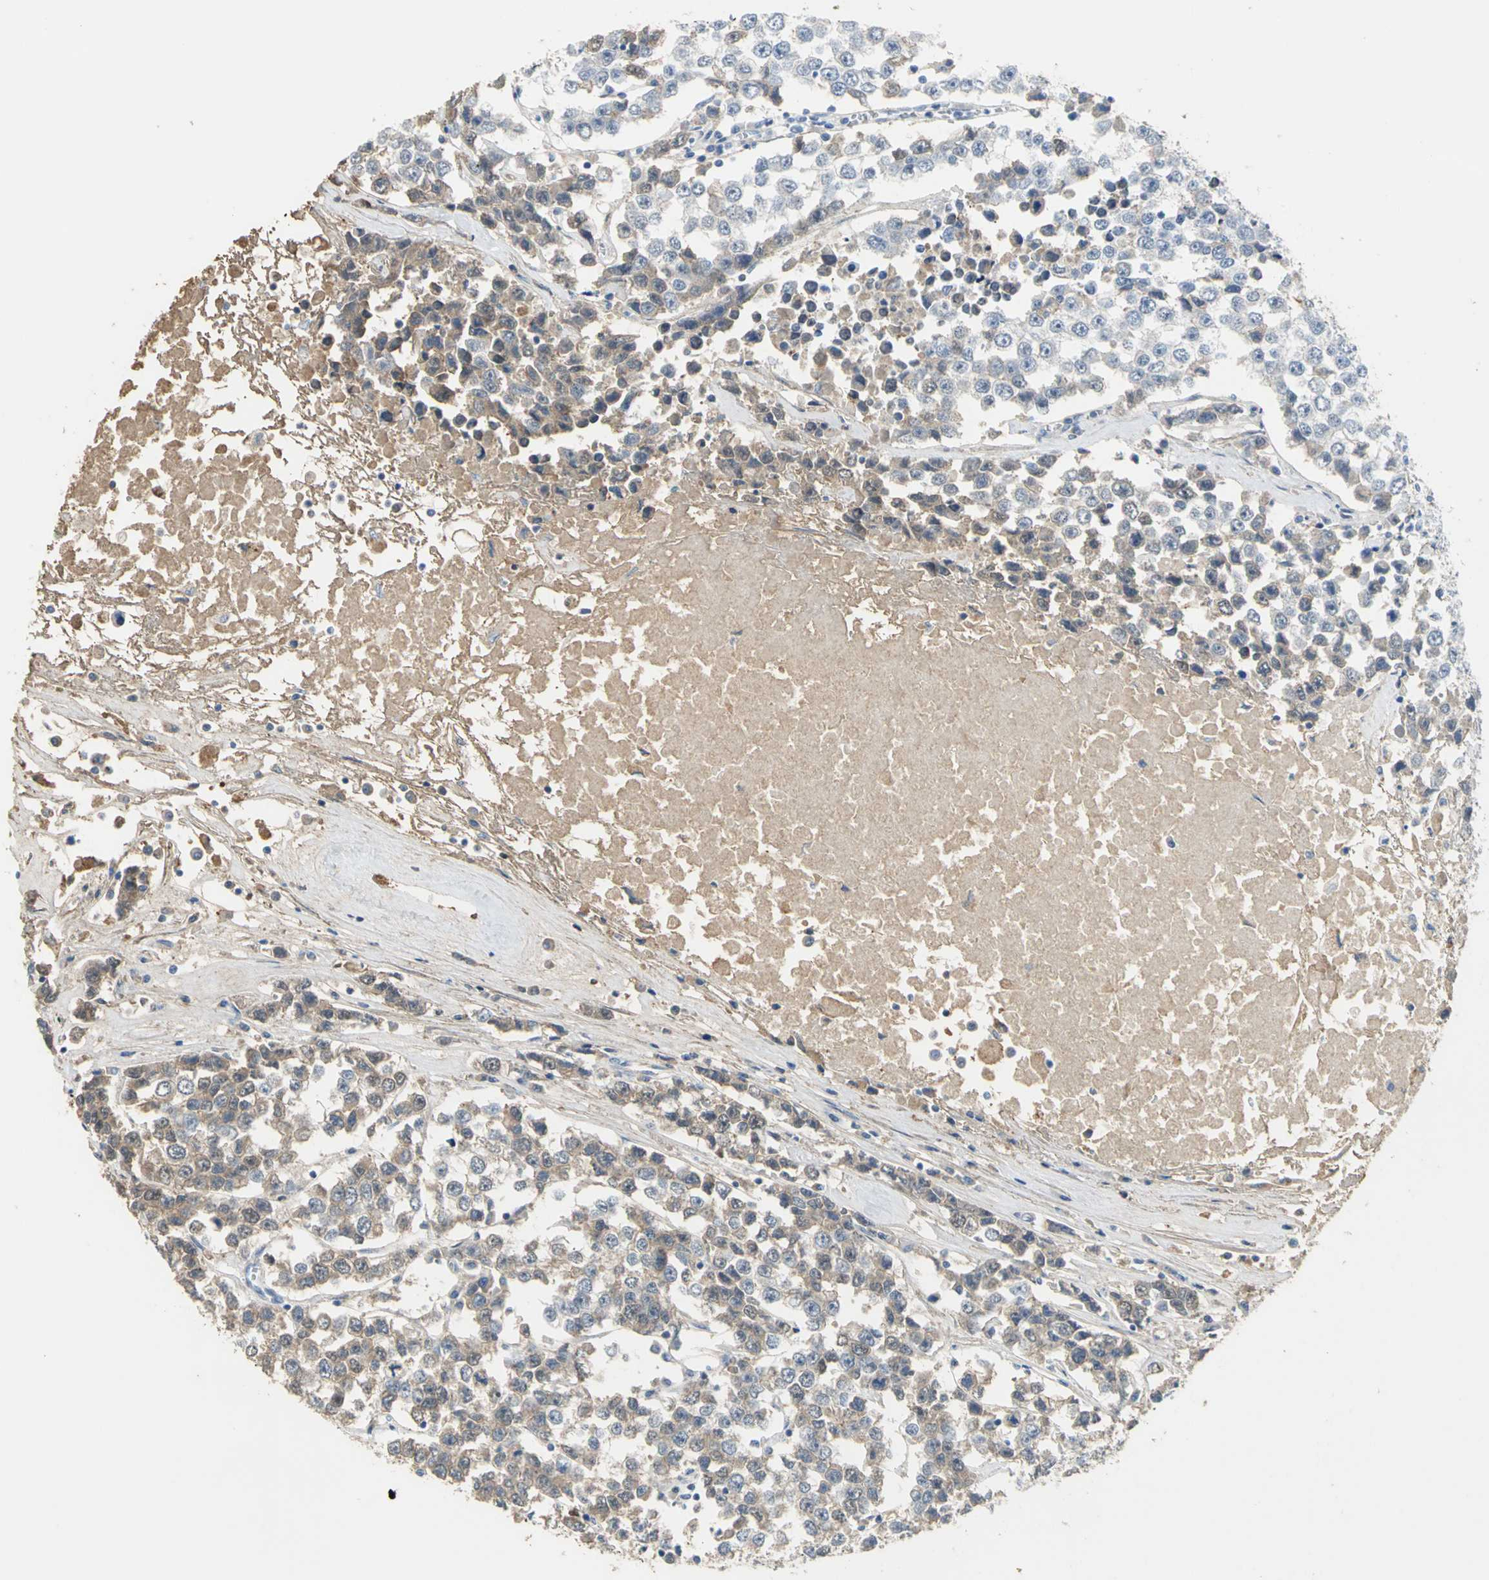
{"staining": {"intensity": "moderate", "quantity": "25%-75%", "location": "cytoplasmic/membranous"}, "tissue": "testis cancer", "cell_type": "Tumor cells", "image_type": "cancer", "snomed": [{"axis": "morphology", "description": "Seminoma, NOS"}, {"axis": "morphology", "description": "Carcinoma, Embryonal, NOS"}, {"axis": "topography", "description": "Testis"}], "caption": "A histopathology image of testis cancer stained for a protein demonstrates moderate cytoplasmic/membranous brown staining in tumor cells. Nuclei are stained in blue.", "gene": "GYG2", "patient": {"sex": "male", "age": 52}}